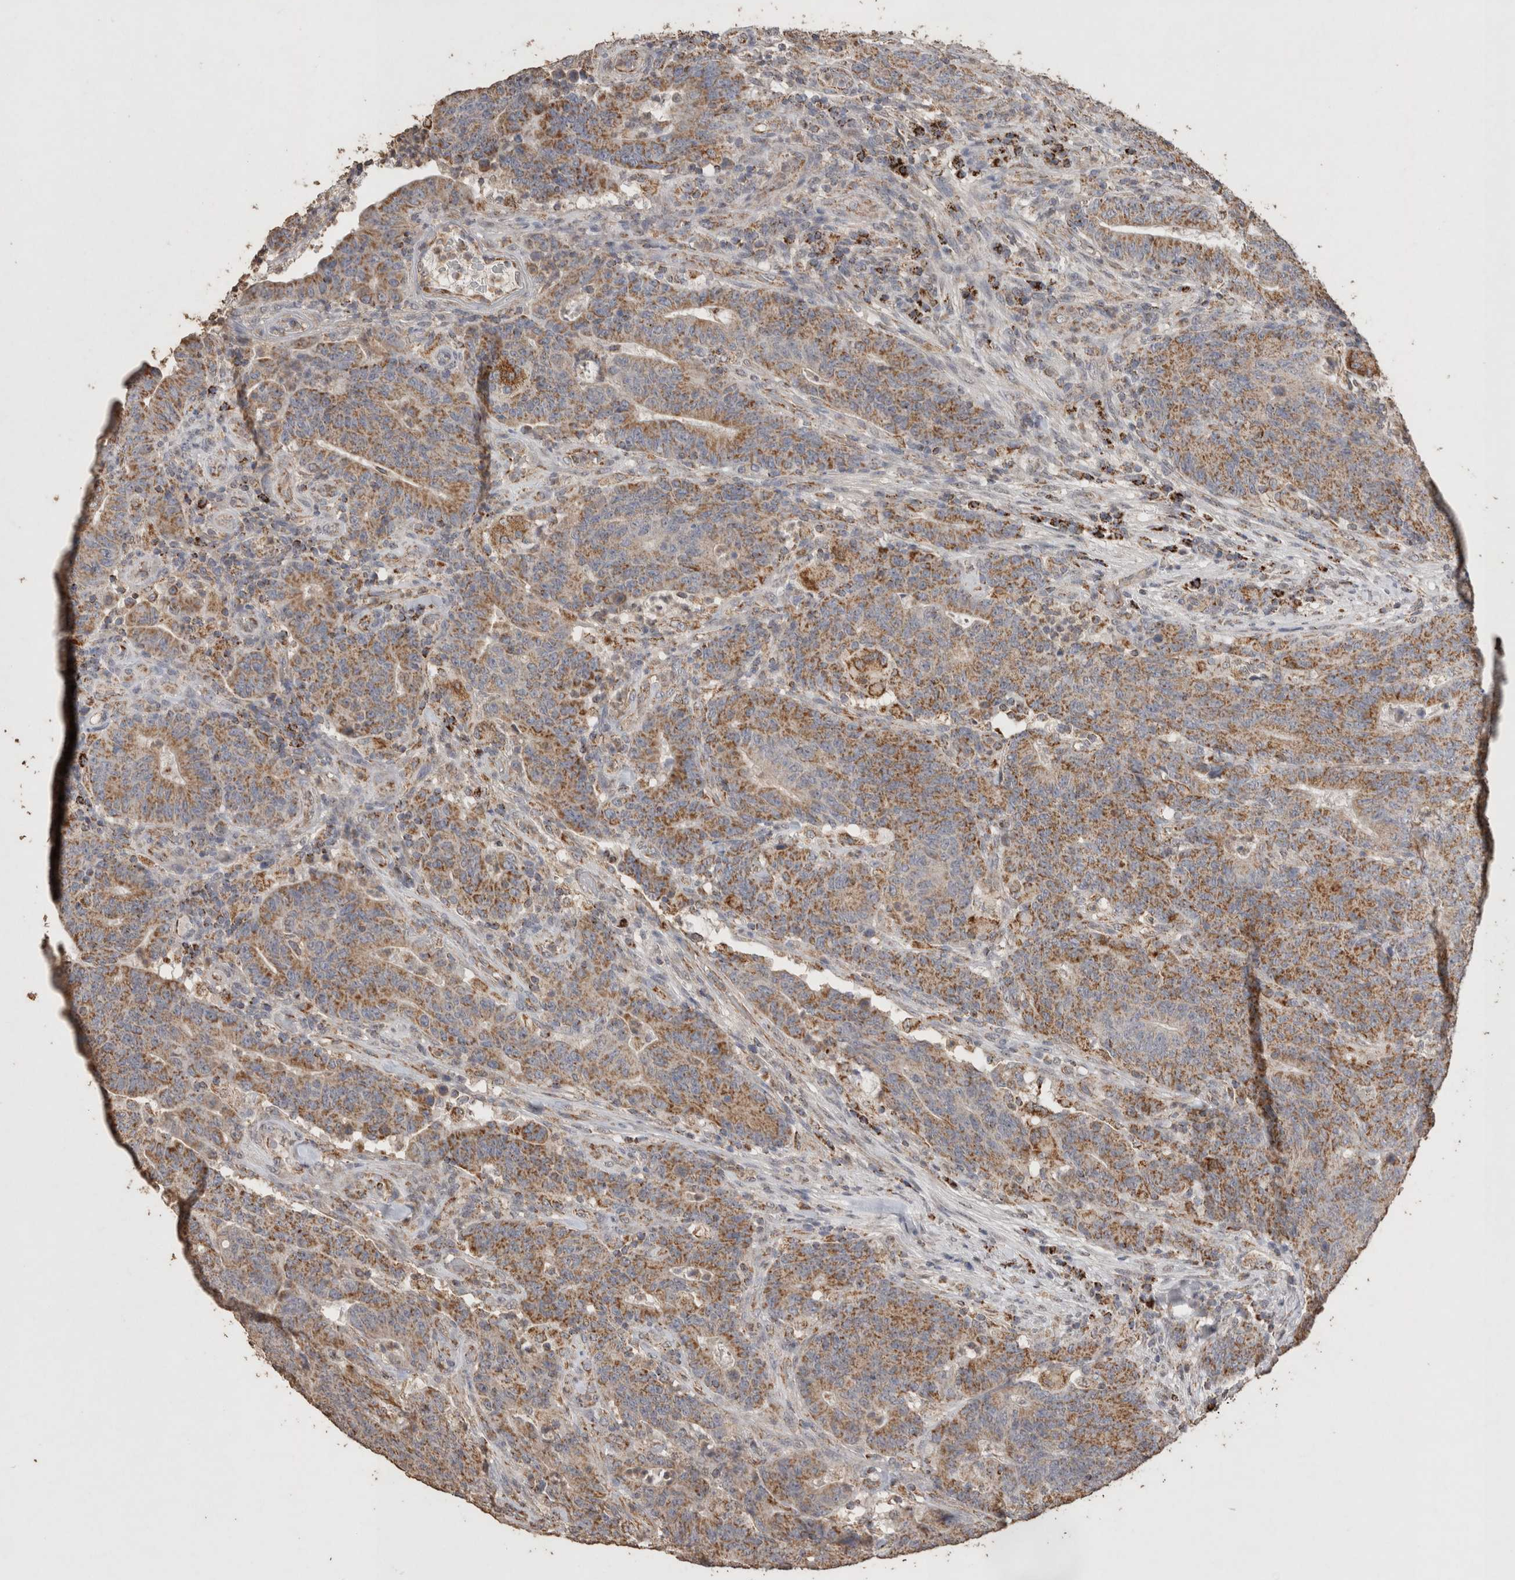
{"staining": {"intensity": "moderate", "quantity": ">75%", "location": "cytoplasmic/membranous"}, "tissue": "colorectal cancer", "cell_type": "Tumor cells", "image_type": "cancer", "snomed": [{"axis": "morphology", "description": "Normal tissue, NOS"}, {"axis": "morphology", "description": "Adenocarcinoma, NOS"}, {"axis": "topography", "description": "Colon"}], "caption": "A brown stain highlights moderate cytoplasmic/membranous positivity of a protein in human colorectal adenocarcinoma tumor cells.", "gene": "ACADM", "patient": {"sex": "female", "age": 75}}